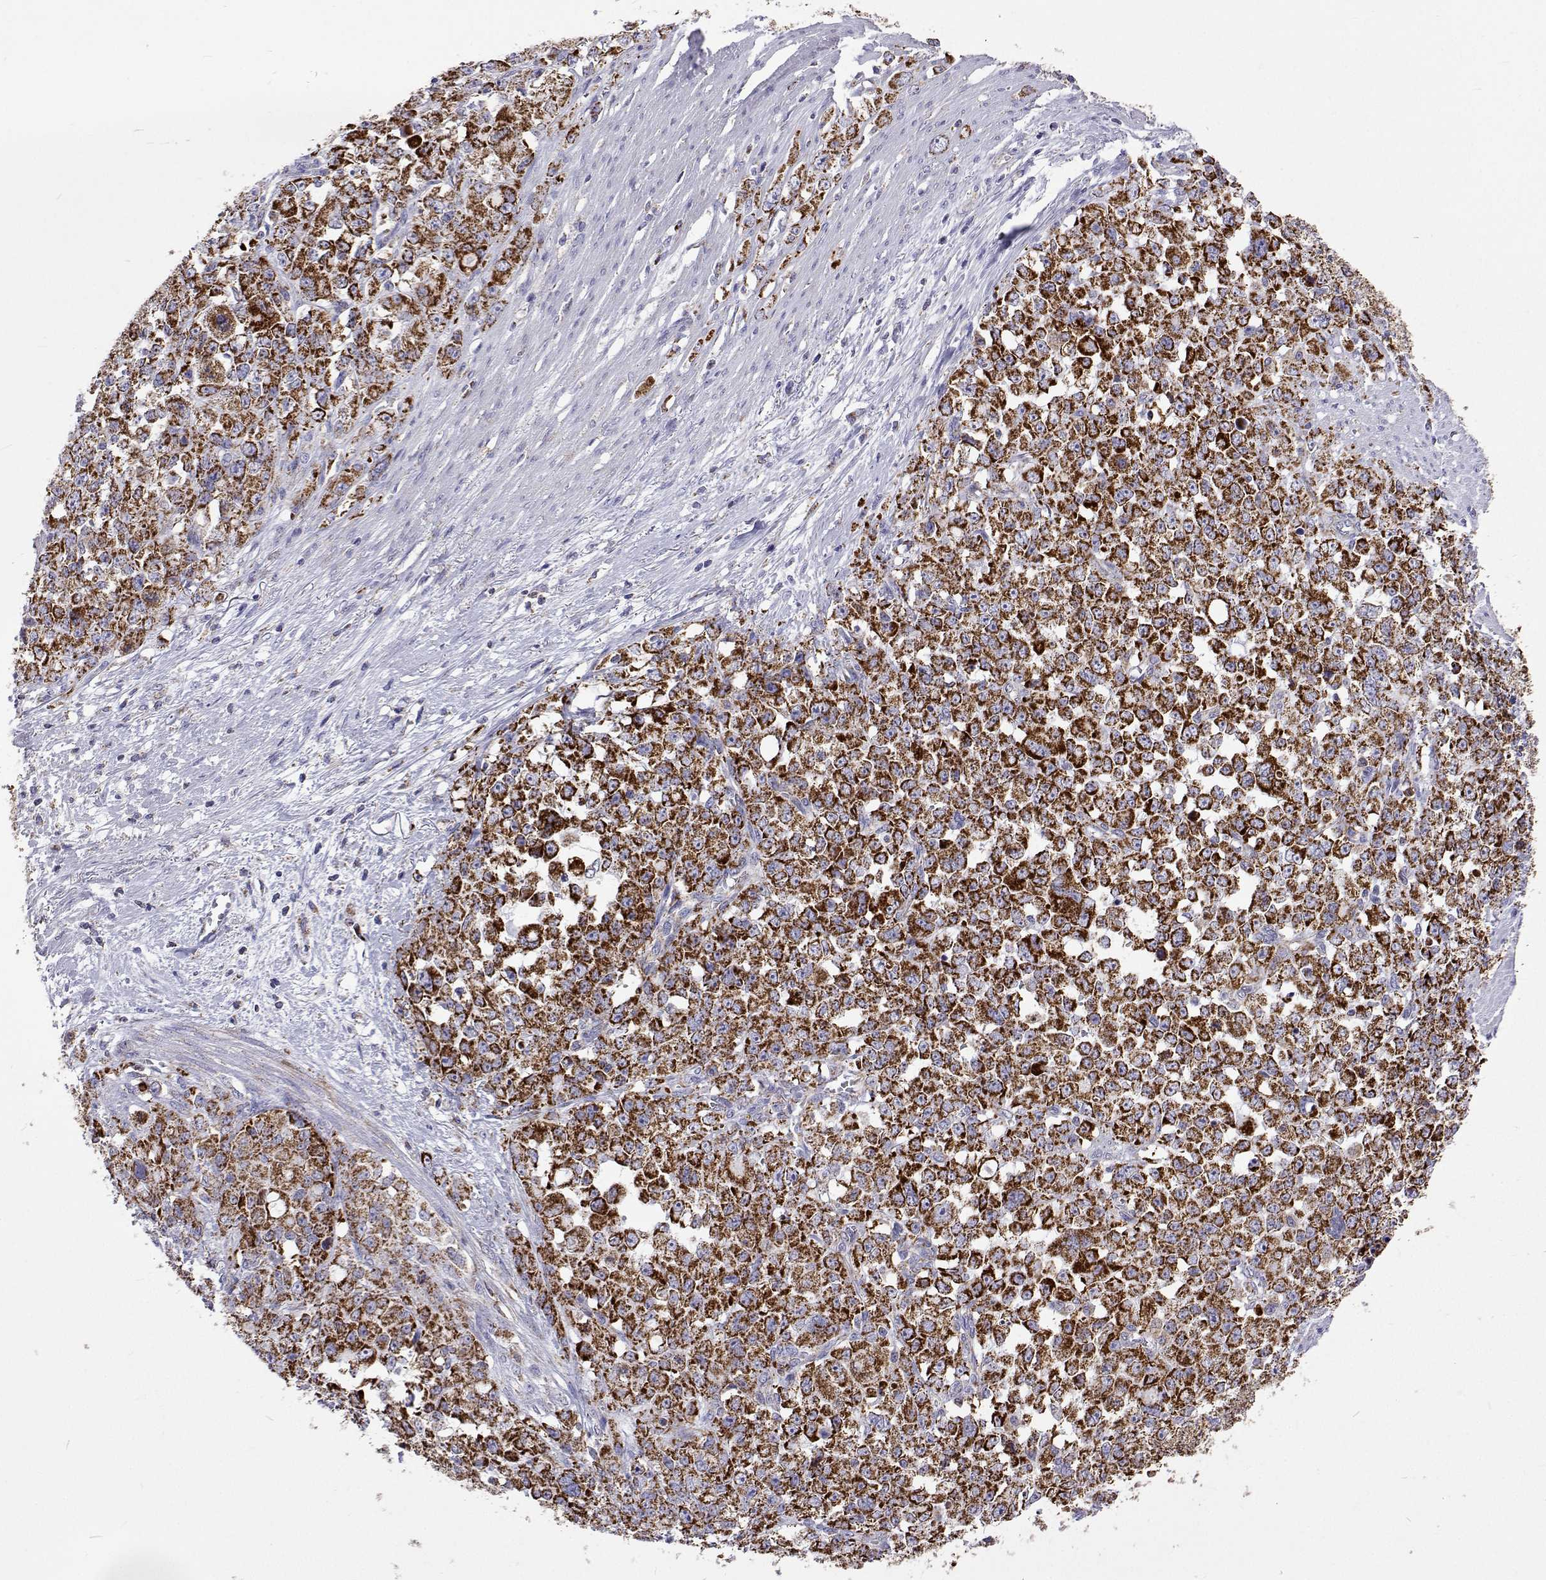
{"staining": {"intensity": "strong", "quantity": ">75%", "location": "cytoplasmic/membranous"}, "tissue": "stomach cancer", "cell_type": "Tumor cells", "image_type": "cancer", "snomed": [{"axis": "morphology", "description": "Adenocarcinoma, NOS"}, {"axis": "topography", "description": "Stomach"}], "caption": "Brown immunohistochemical staining in stomach cancer reveals strong cytoplasmic/membranous positivity in about >75% of tumor cells.", "gene": "MCCC2", "patient": {"sex": "female", "age": 76}}